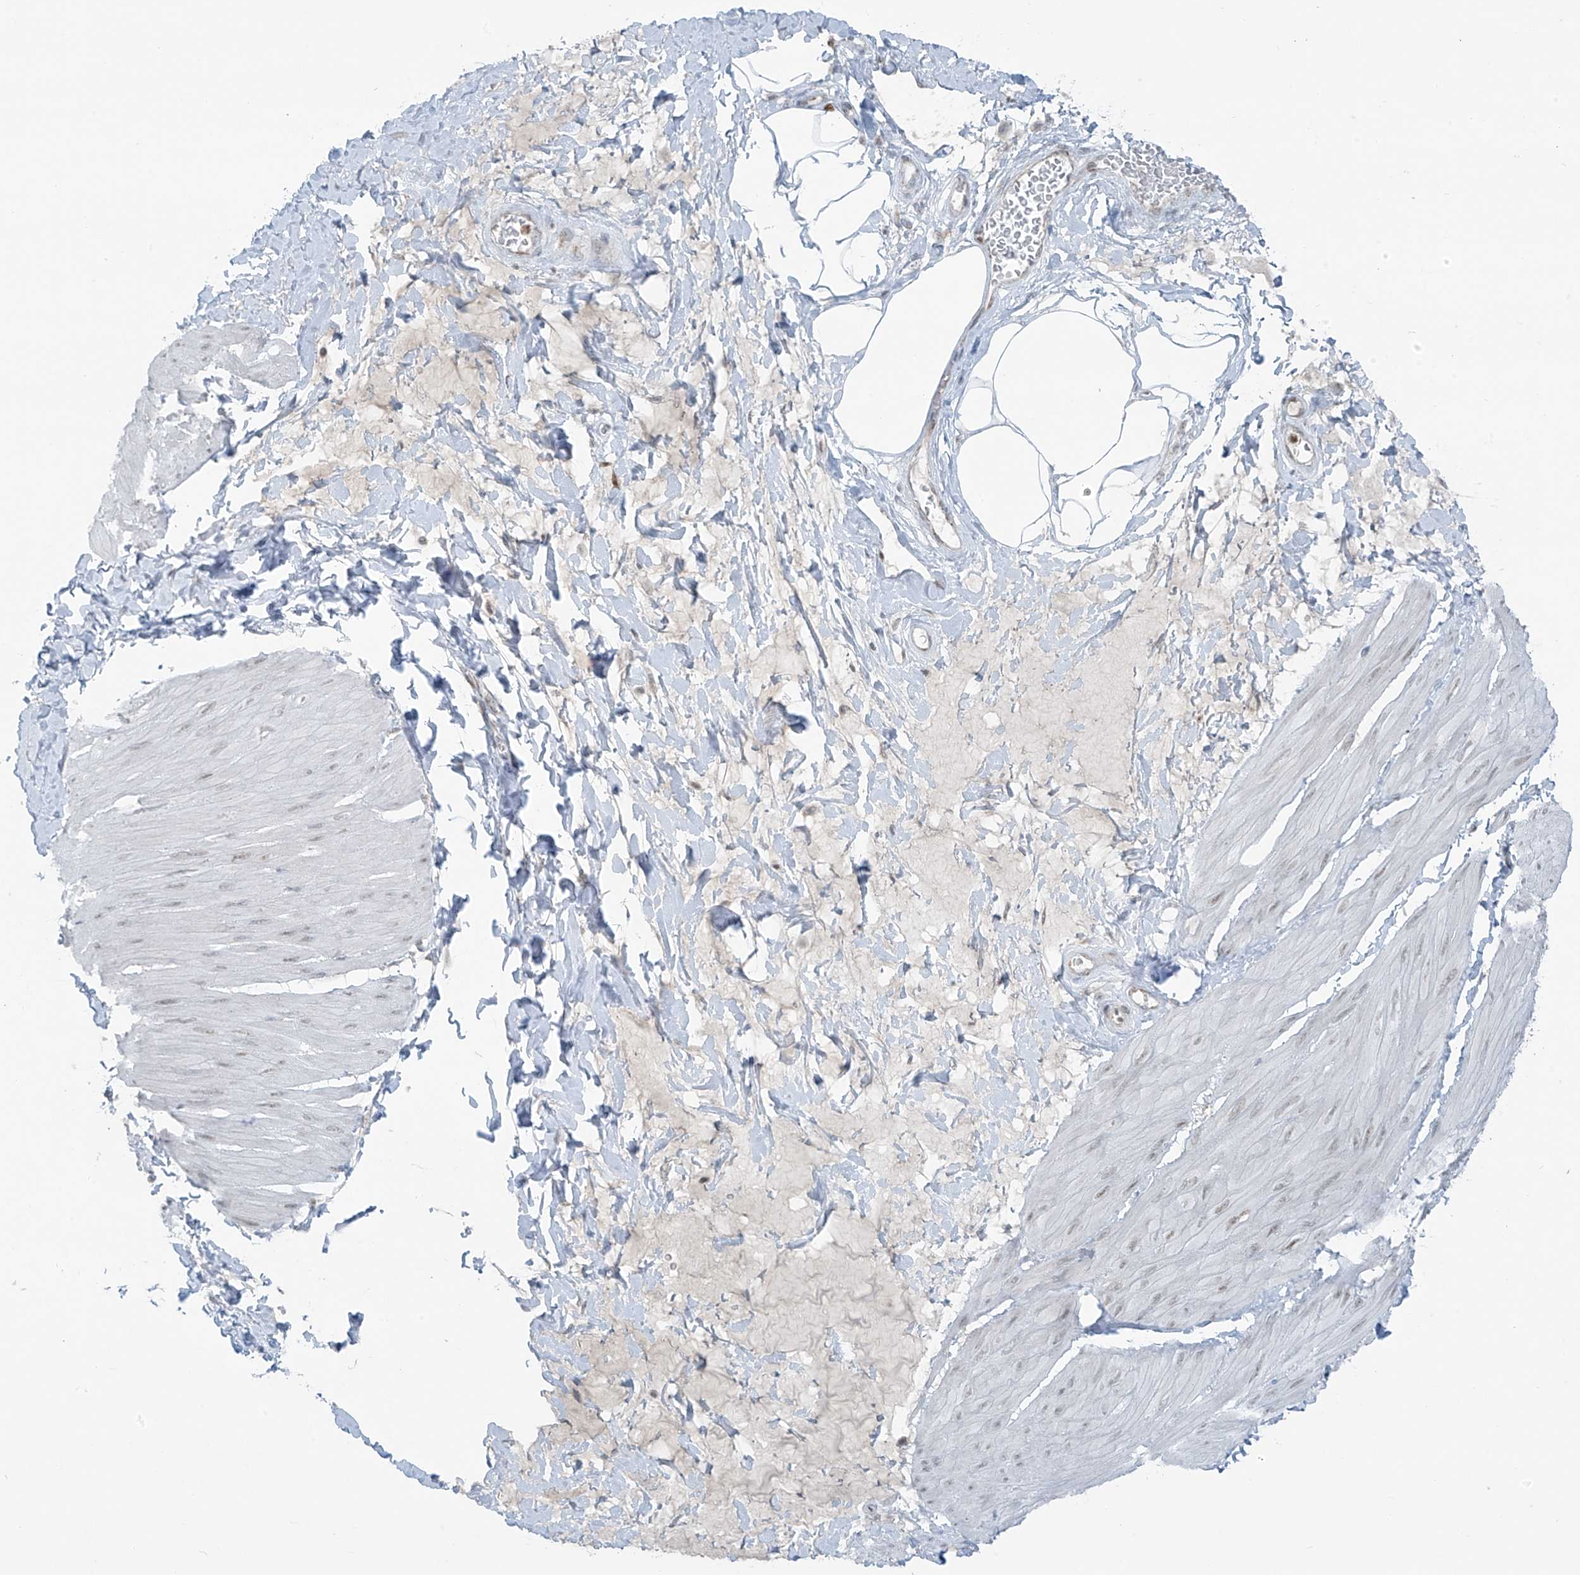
{"staining": {"intensity": "moderate", "quantity": "<25%", "location": "nuclear"}, "tissue": "smooth muscle", "cell_type": "Smooth muscle cells", "image_type": "normal", "snomed": [{"axis": "morphology", "description": "Urothelial carcinoma, High grade"}, {"axis": "topography", "description": "Urinary bladder"}], "caption": "Protein positivity by immunohistochemistry (IHC) demonstrates moderate nuclear staining in approximately <25% of smooth muscle cells in normal smooth muscle. The protein is stained brown, and the nuclei are stained in blue (DAB IHC with brightfield microscopy, high magnification).", "gene": "WRNIP1", "patient": {"sex": "male", "age": 46}}